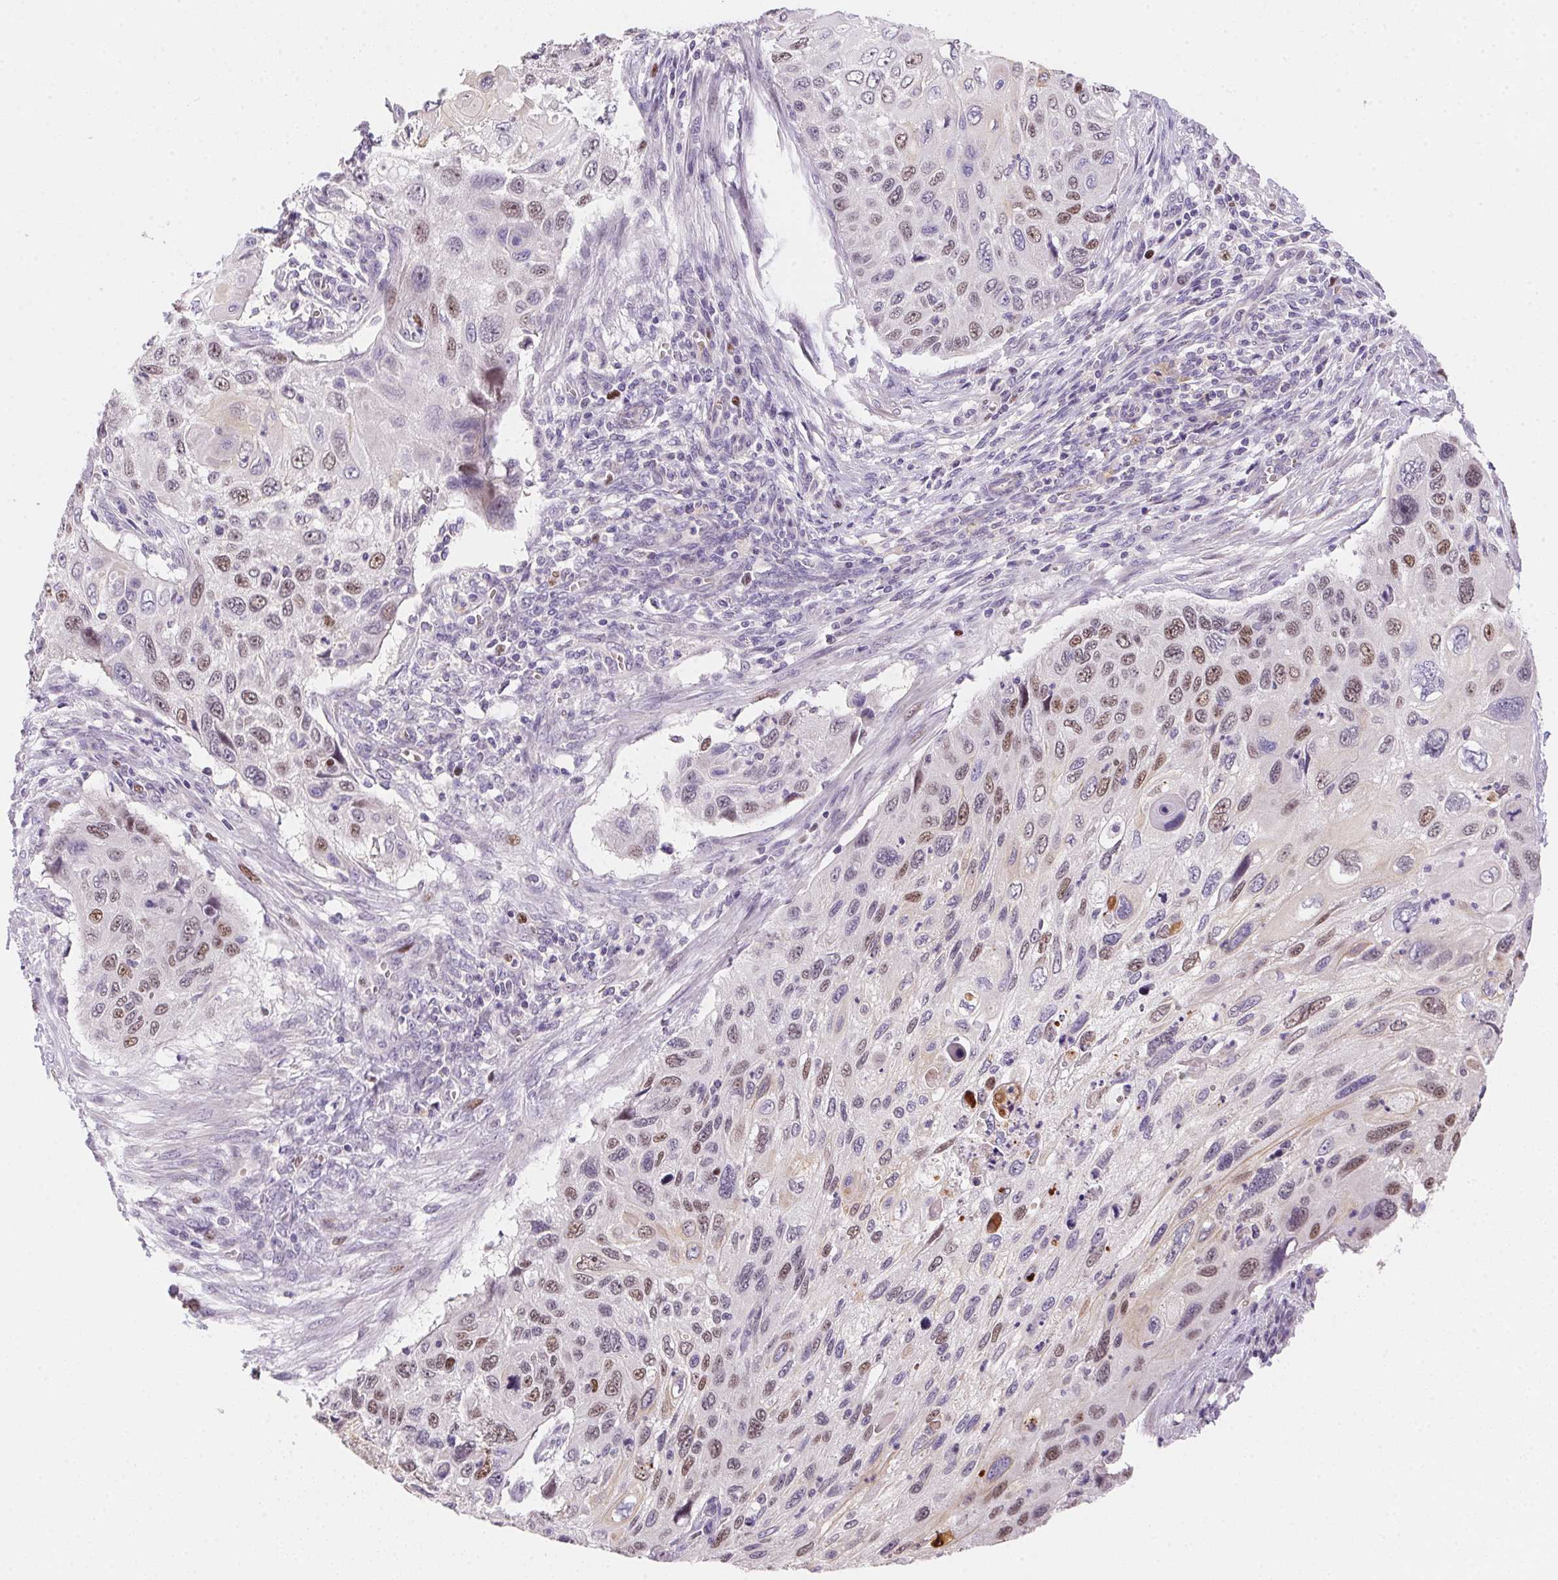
{"staining": {"intensity": "weak", "quantity": "25%-75%", "location": "nuclear"}, "tissue": "cervical cancer", "cell_type": "Tumor cells", "image_type": "cancer", "snomed": [{"axis": "morphology", "description": "Squamous cell carcinoma, NOS"}, {"axis": "topography", "description": "Cervix"}], "caption": "Human cervical squamous cell carcinoma stained with a protein marker exhibits weak staining in tumor cells.", "gene": "HELLS", "patient": {"sex": "female", "age": 70}}